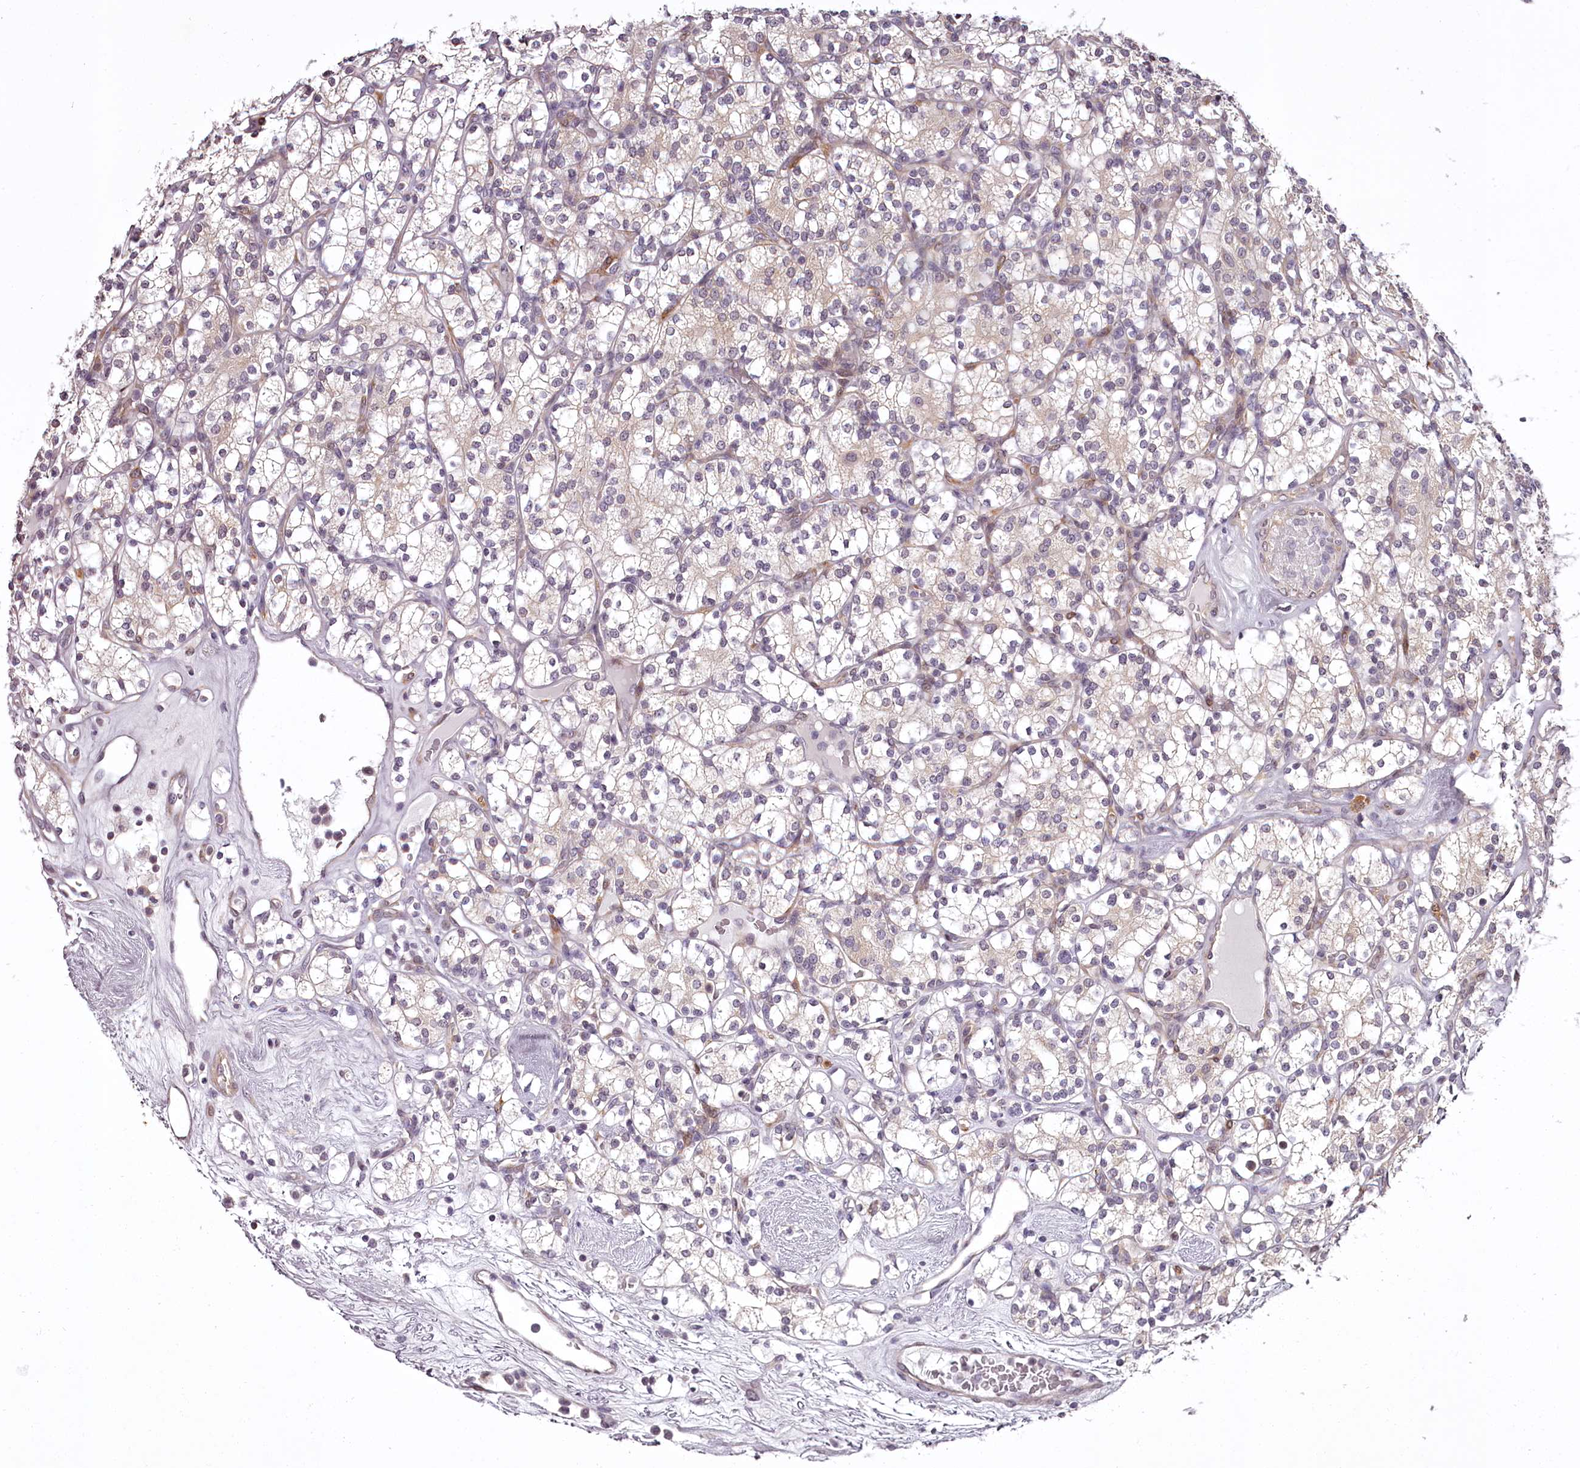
{"staining": {"intensity": "negative", "quantity": "none", "location": "none"}, "tissue": "renal cancer", "cell_type": "Tumor cells", "image_type": "cancer", "snomed": [{"axis": "morphology", "description": "Adenocarcinoma, NOS"}, {"axis": "topography", "description": "Kidney"}], "caption": "Tumor cells show no significant expression in renal cancer.", "gene": "CCDC92", "patient": {"sex": "male", "age": 77}}